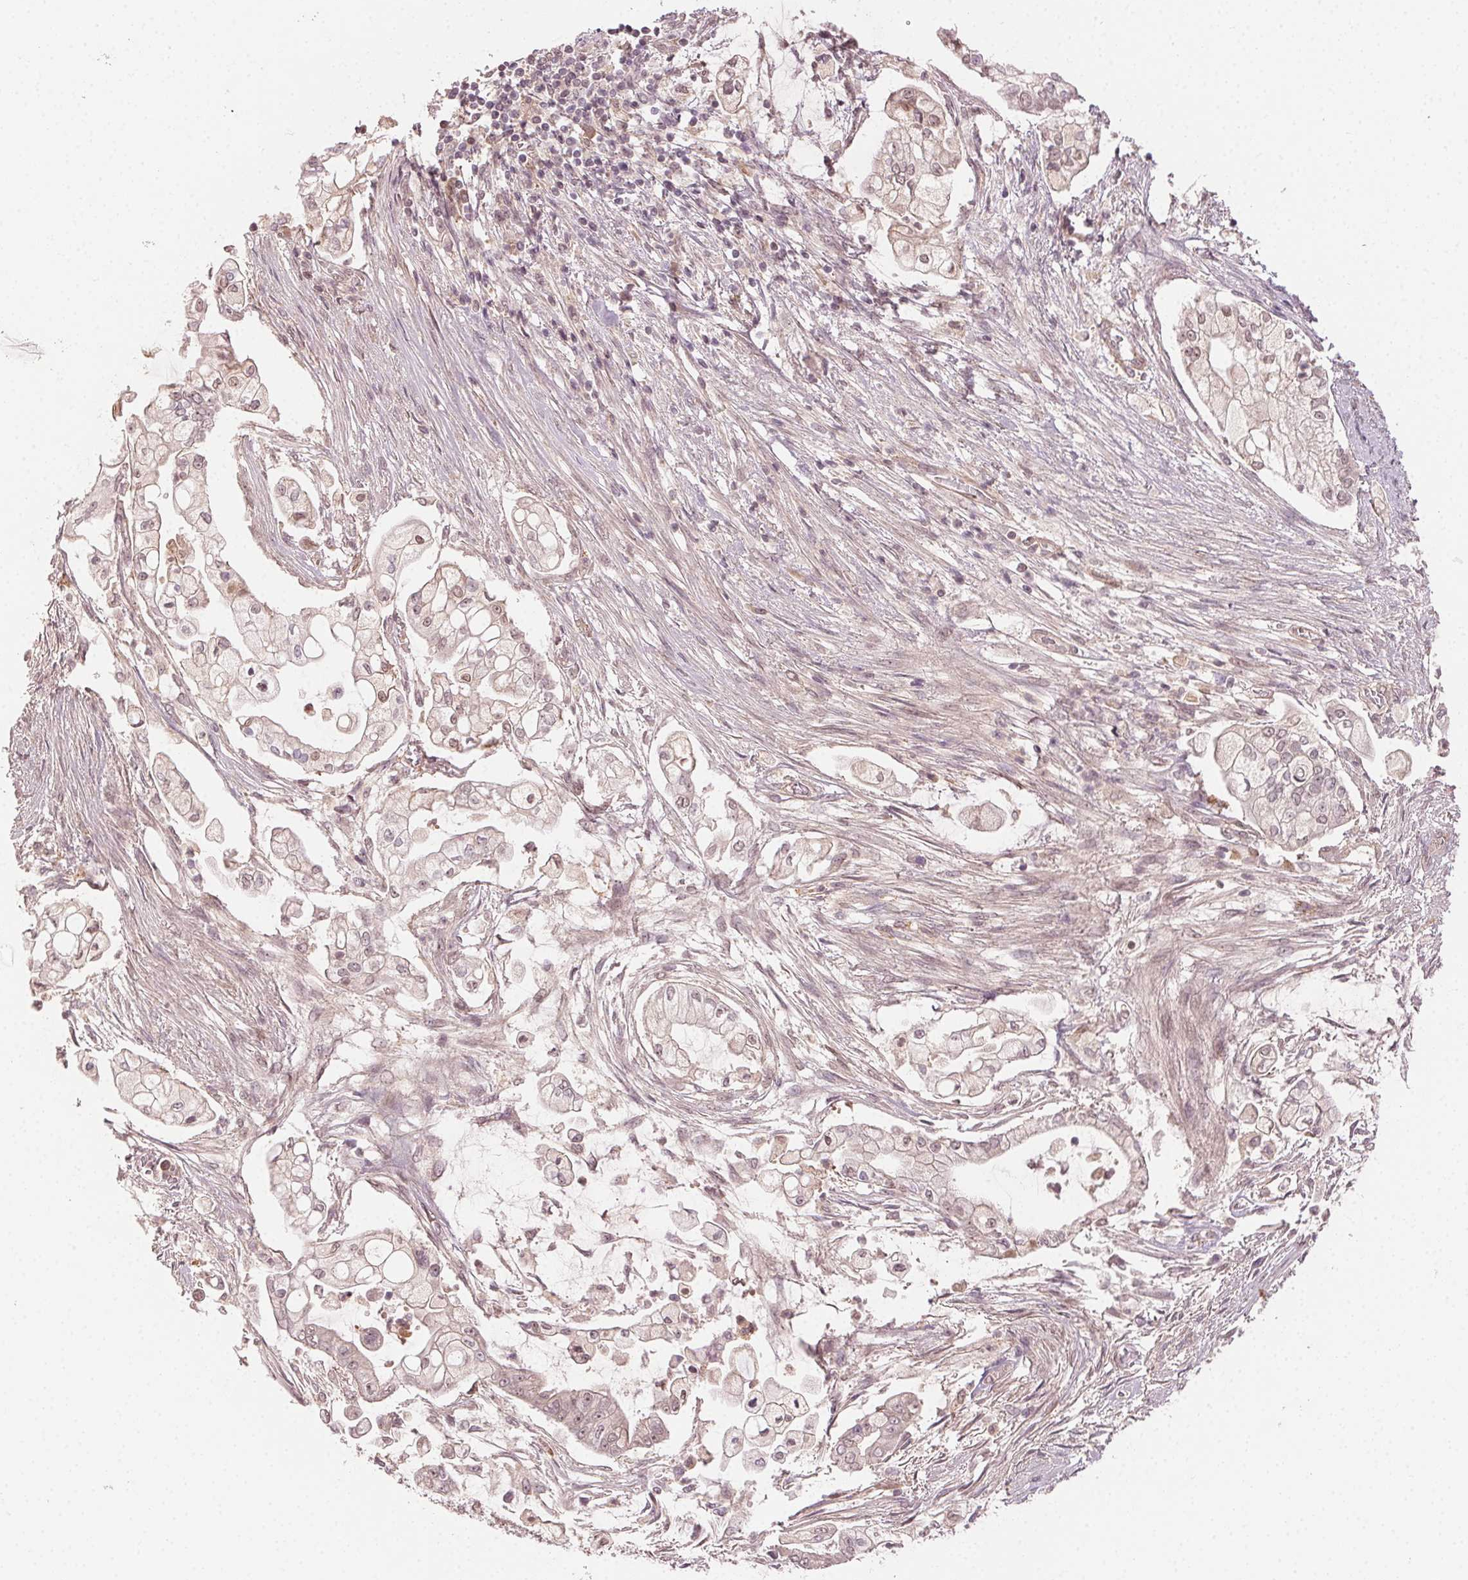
{"staining": {"intensity": "weak", "quantity": ">75%", "location": "nuclear"}, "tissue": "pancreatic cancer", "cell_type": "Tumor cells", "image_type": "cancer", "snomed": [{"axis": "morphology", "description": "Adenocarcinoma, NOS"}, {"axis": "topography", "description": "Pancreas"}], "caption": "This micrograph displays immunohistochemistry (IHC) staining of adenocarcinoma (pancreatic), with low weak nuclear staining in approximately >75% of tumor cells.", "gene": "TUB", "patient": {"sex": "female", "age": 69}}